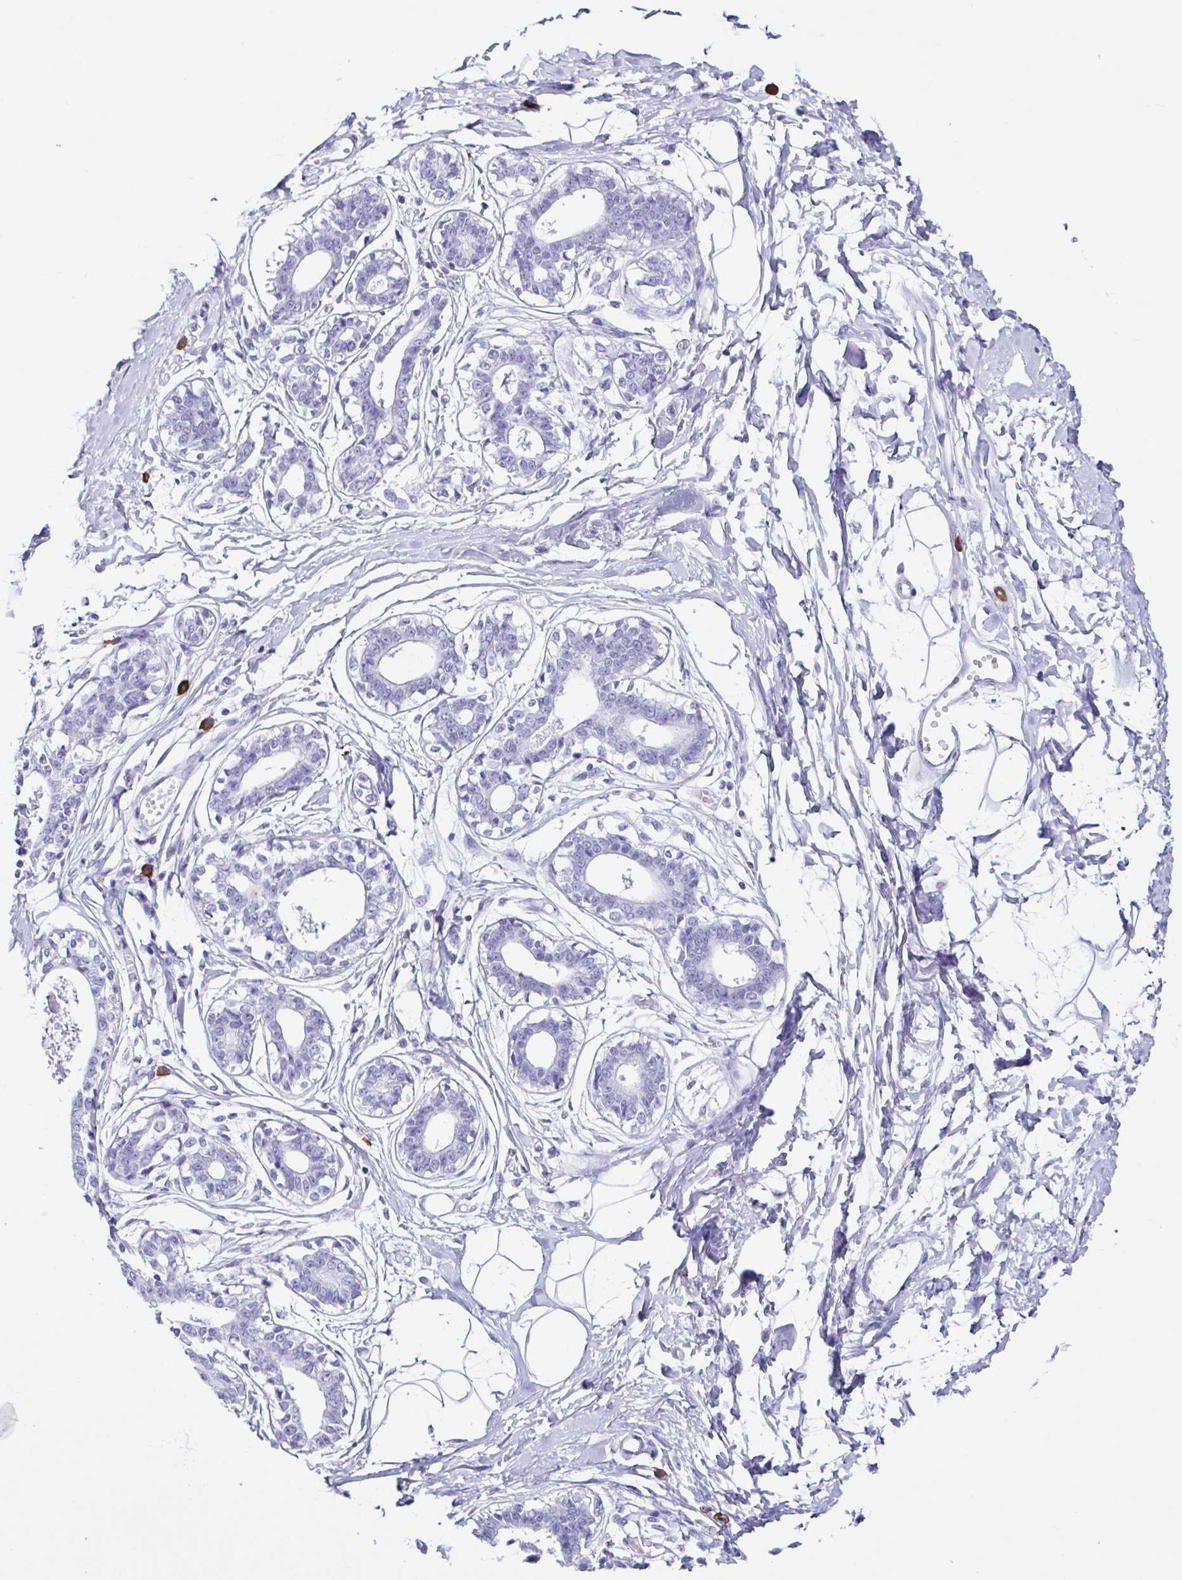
{"staining": {"intensity": "negative", "quantity": "none", "location": "none"}, "tissue": "breast", "cell_type": "Adipocytes", "image_type": "normal", "snomed": [{"axis": "morphology", "description": "Normal tissue, NOS"}, {"axis": "topography", "description": "Breast"}], "caption": "A high-resolution micrograph shows IHC staining of benign breast, which displays no significant expression in adipocytes.", "gene": "PIGF", "patient": {"sex": "female", "age": 45}}